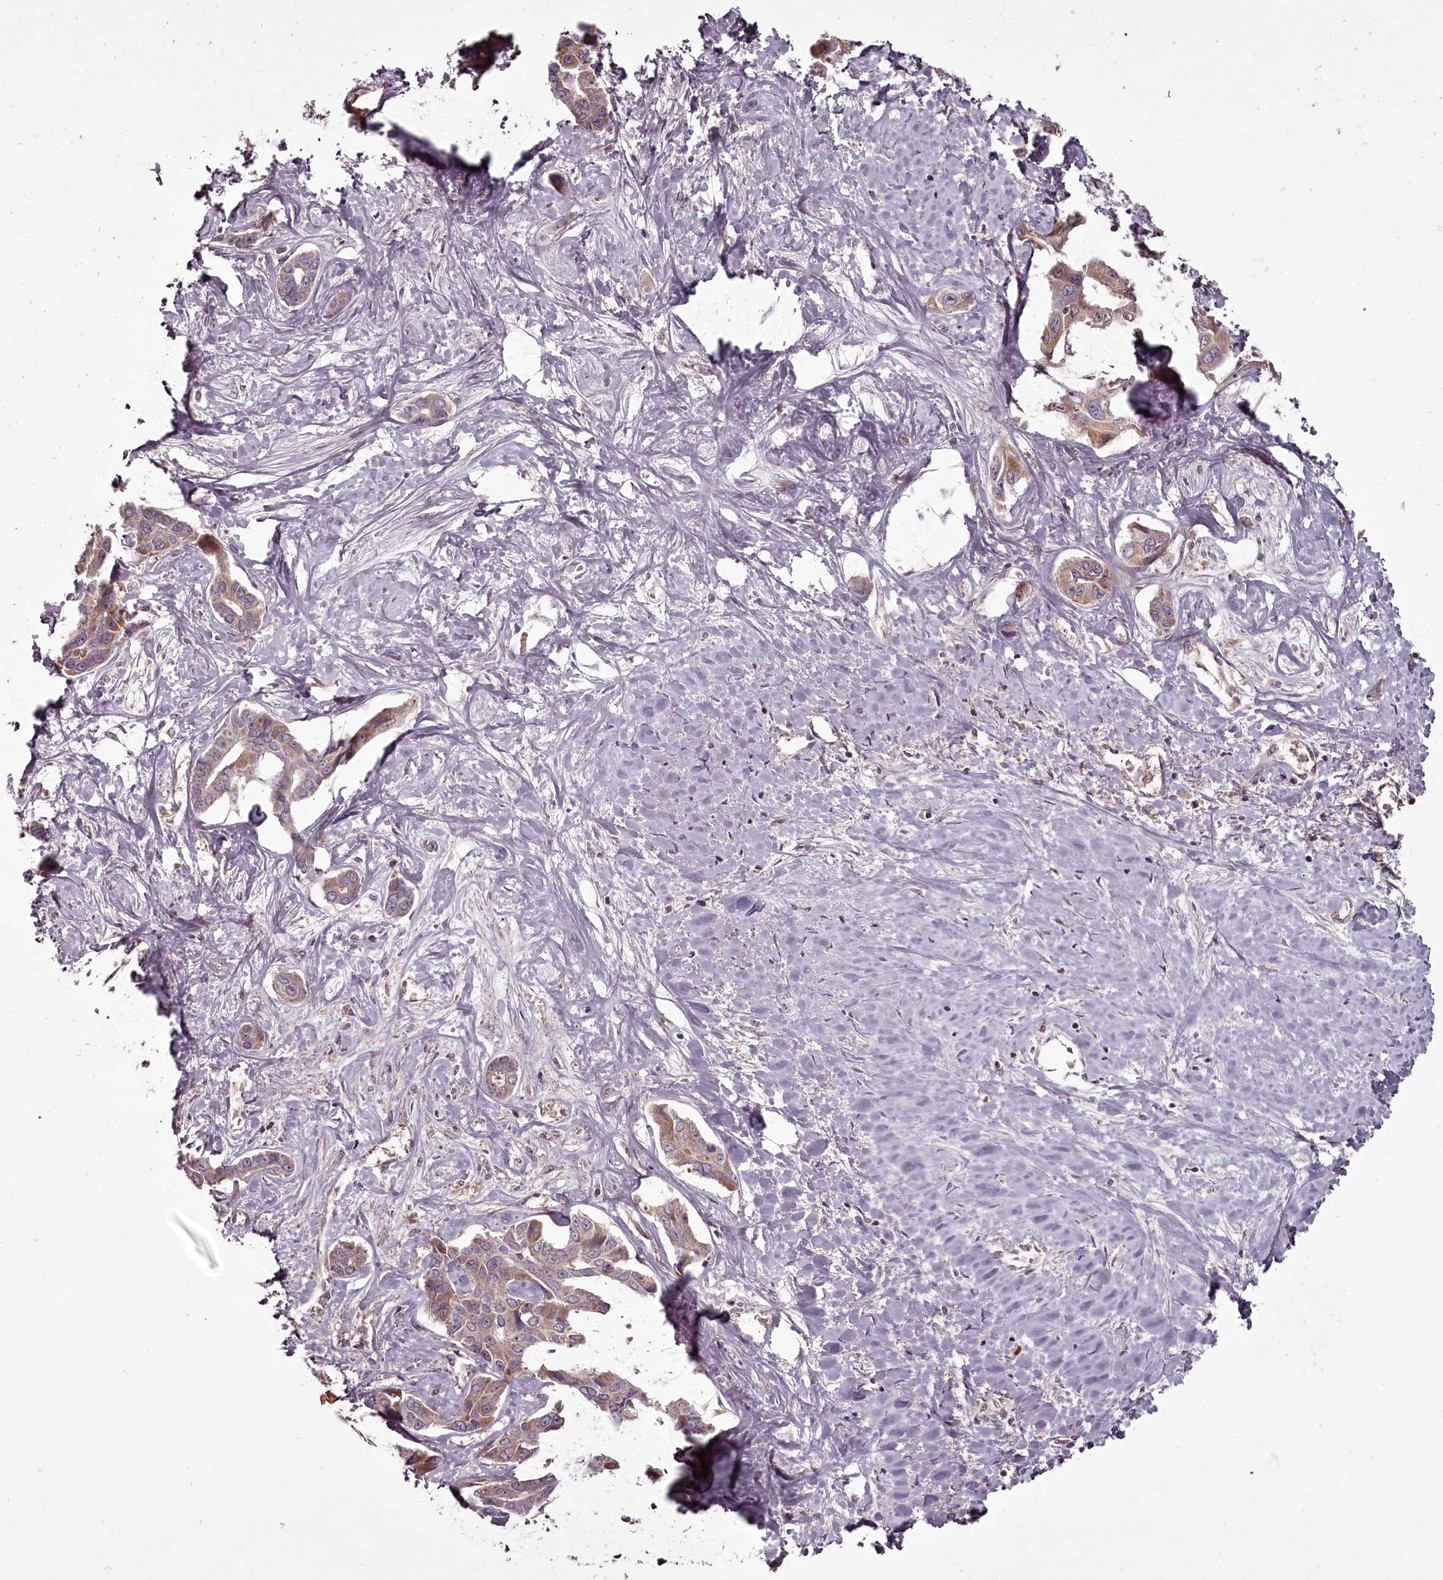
{"staining": {"intensity": "weak", "quantity": "25%-75%", "location": "cytoplasmic/membranous"}, "tissue": "liver cancer", "cell_type": "Tumor cells", "image_type": "cancer", "snomed": [{"axis": "morphology", "description": "Cholangiocarcinoma"}, {"axis": "topography", "description": "Liver"}], "caption": "Immunohistochemical staining of liver cancer (cholangiocarcinoma) exhibits low levels of weak cytoplasmic/membranous staining in approximately 25%-75% of tumor cells.", "gene": "PCBP2", "patient": {"sex": "male", "age": 59}}